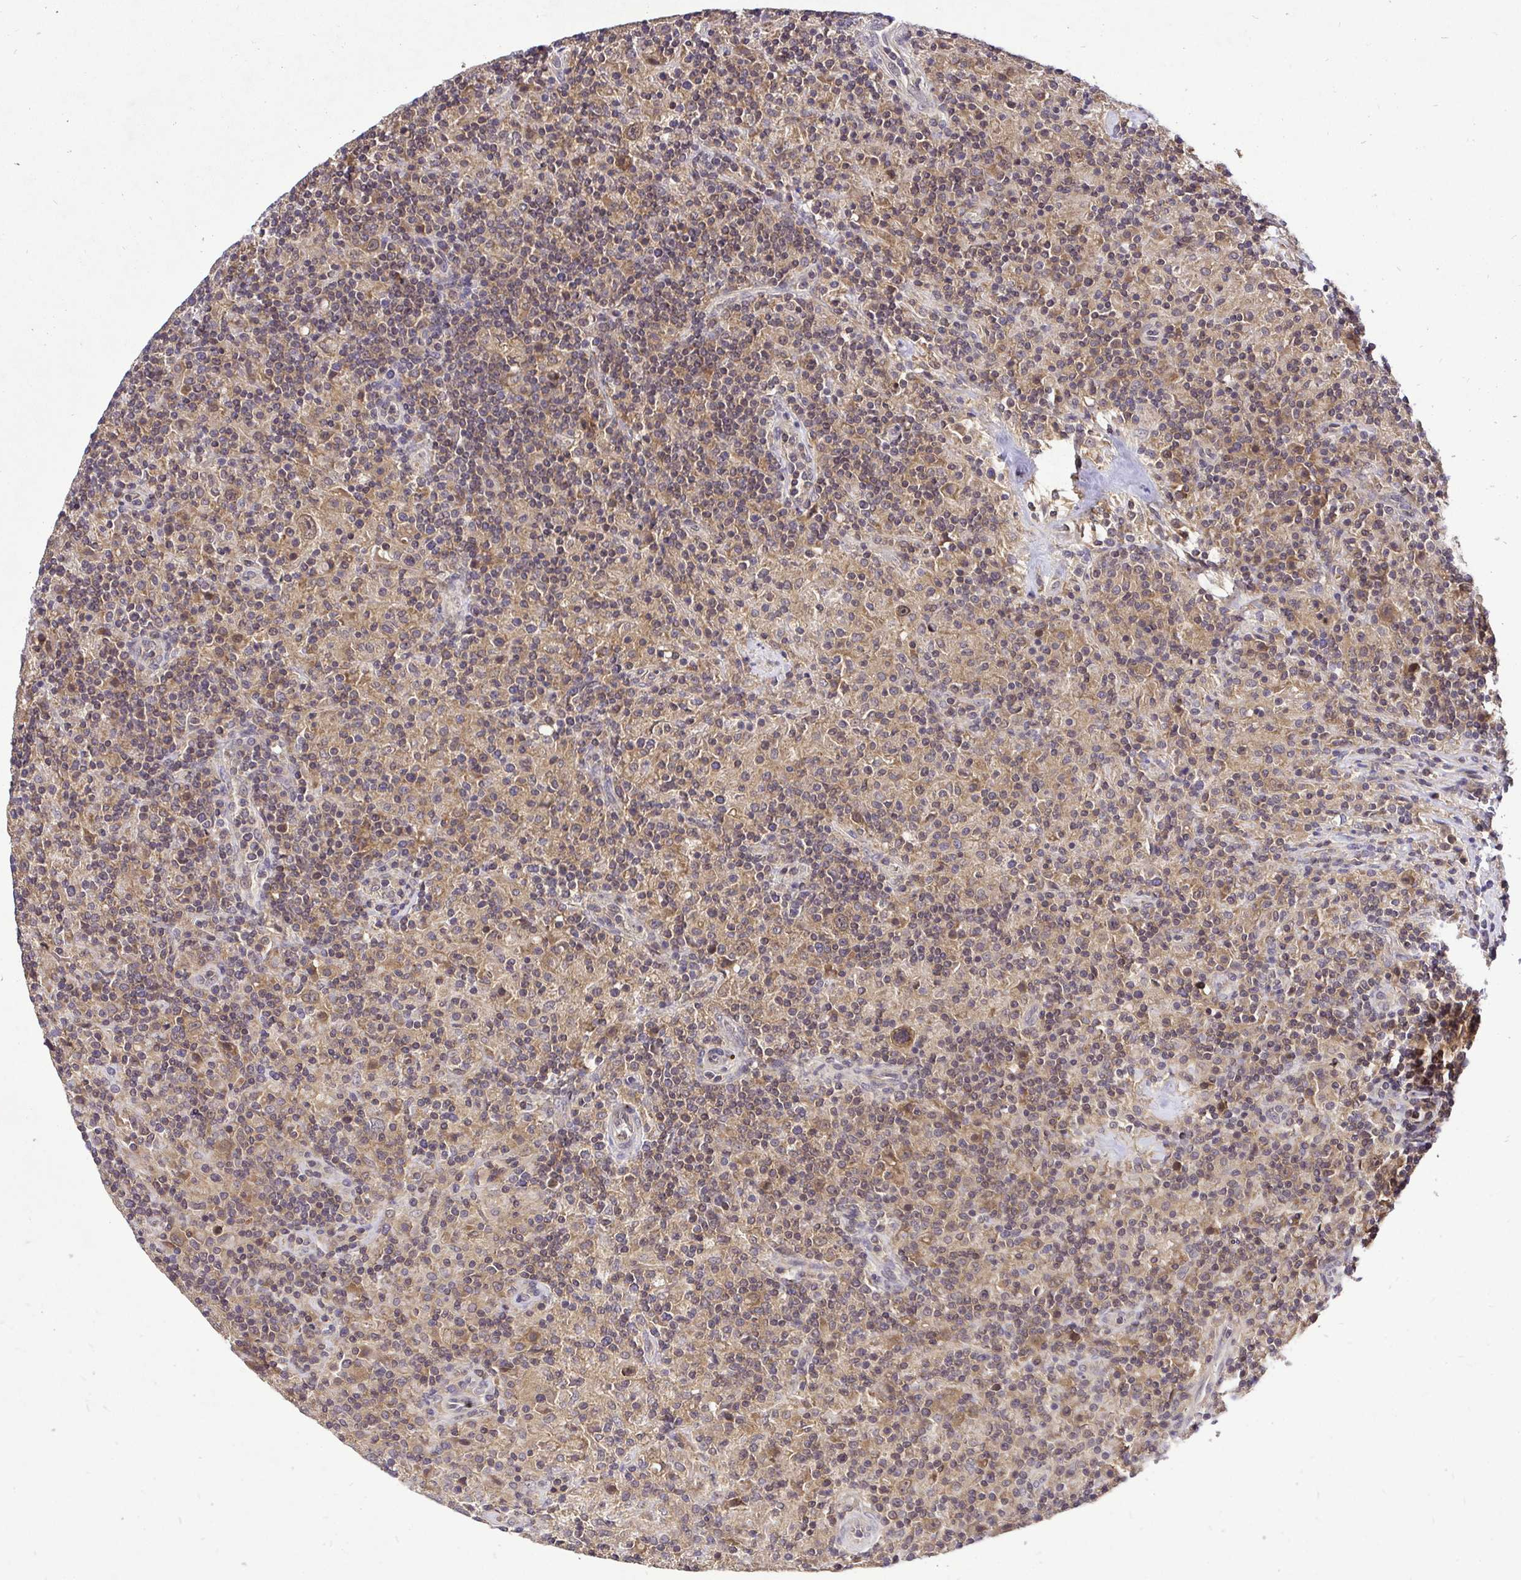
{"staining": {"intensity": "moderate", "quantity": ">75%", "location": "cytoplasmic/membranous,nuclear"}, "tissue": "lymphoma", "cell_type": "Tumor cells", "image_type": "cancer", "snomed": [{"axis": "morphology", "description": "Hodgkin's disease, NOS"}, {"axis": "topography", "description": "Lymph node"}], "caption": "Lymphoma stained with immunohistochemistry displays moderate cytoplasmic/membranous and nuclear expression in approximately >75% of tumor cells.", "gene": "UBE2M", "patient": {"sex": "male", "age": 70}}